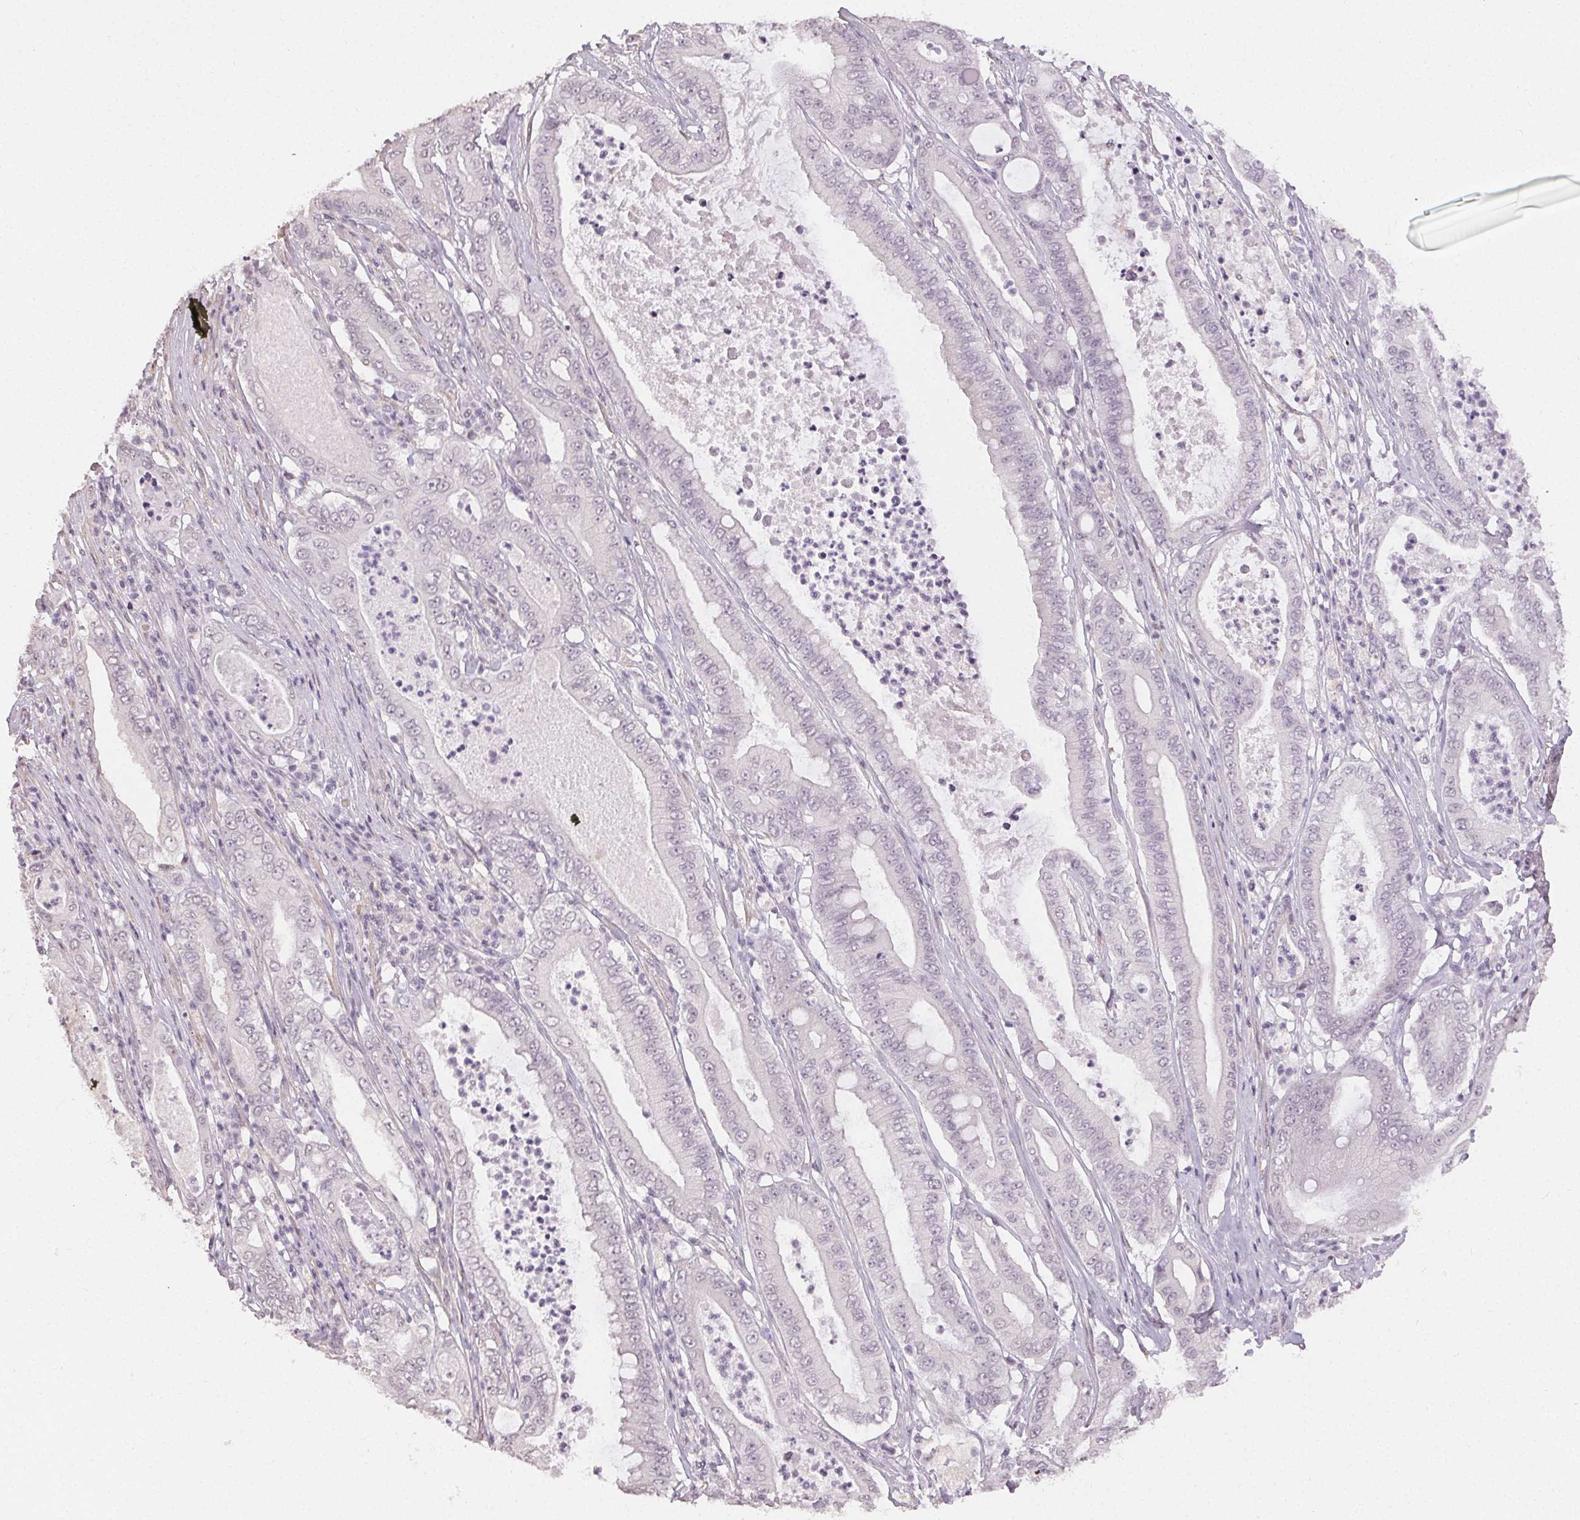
{"staining": {"intensity": "negative", "quantity": "none", "location": "none"}, "tissue": "pancreatic cancer", "cell_type": "Tumor cells", "image_type": "cancer", "snomed": [{"axis": "morphology", "description": "Adenocarcinoma, NOS"}, {"axis": "topography", "description": "Pancreas"}], "caption": "Tumor cells show no significant protein expression in pancreatic adenocarcinoma.", "gene": "TMEM174", "patient": {"sex": "male", "age": 71}}